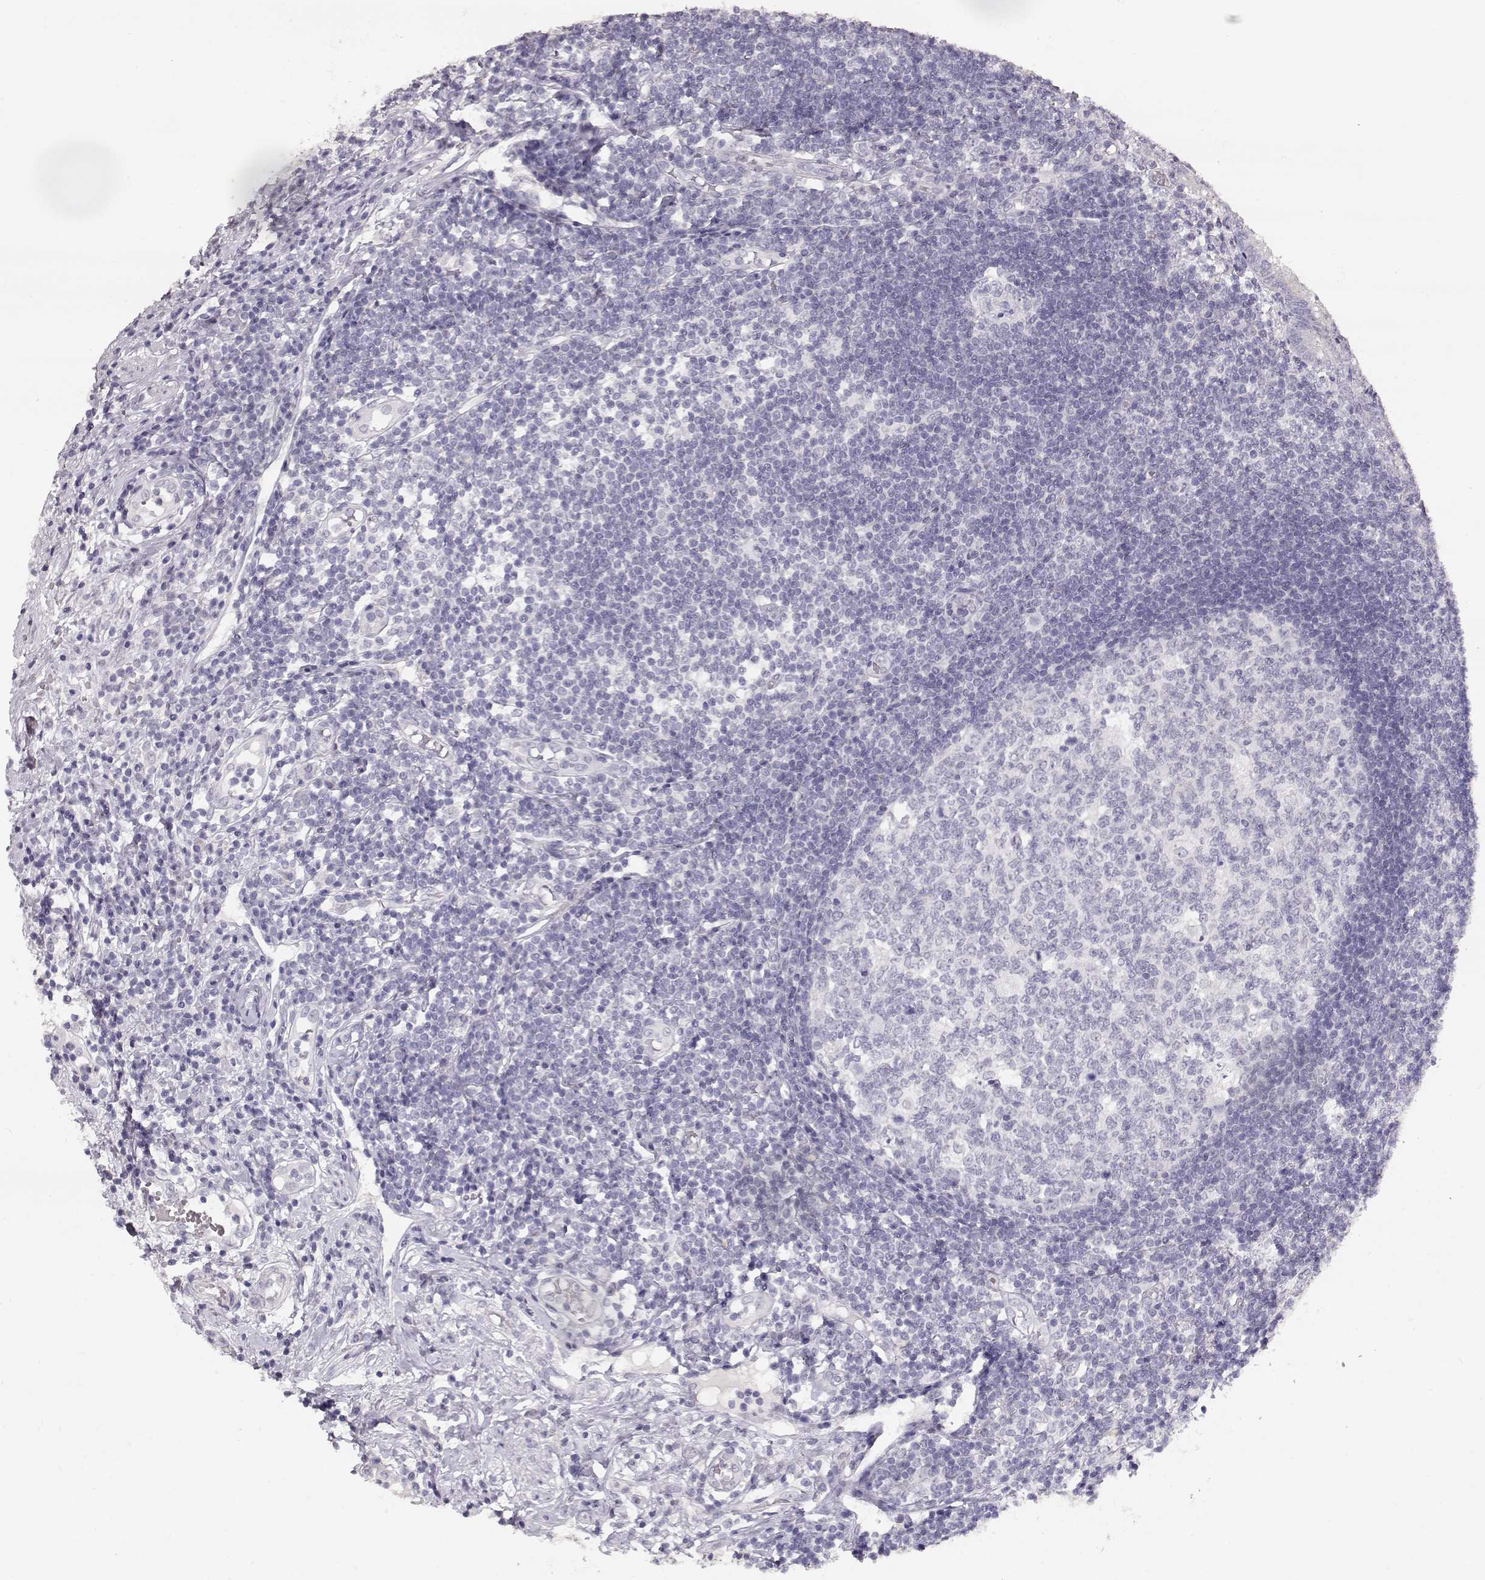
{"staining": {"intensity": "negative", "quantity": "none", "location": "none"}, "tissue": "appendix", "cell_type": "Glandular cells", "image_type": "normal", "snomed": [{"axis": "morphology", "description": "Normal tissue, NOS"}, {"axis": "morphology", "description": "Inflammation, NOS"}, {"axis": "topography", "description": "Appendix"}], "caption": "The IHC image has no significant expression in glandular cells of appendix. The staining was performed using DAB (3,3'-diaminobenzidine) to visualize the protein expression in brown, while the nuclei were stained in blue with hematoxylin (Magnification: 20x).", "gene": "TPH2", "patient": {"sex": "male", "age": 16}}